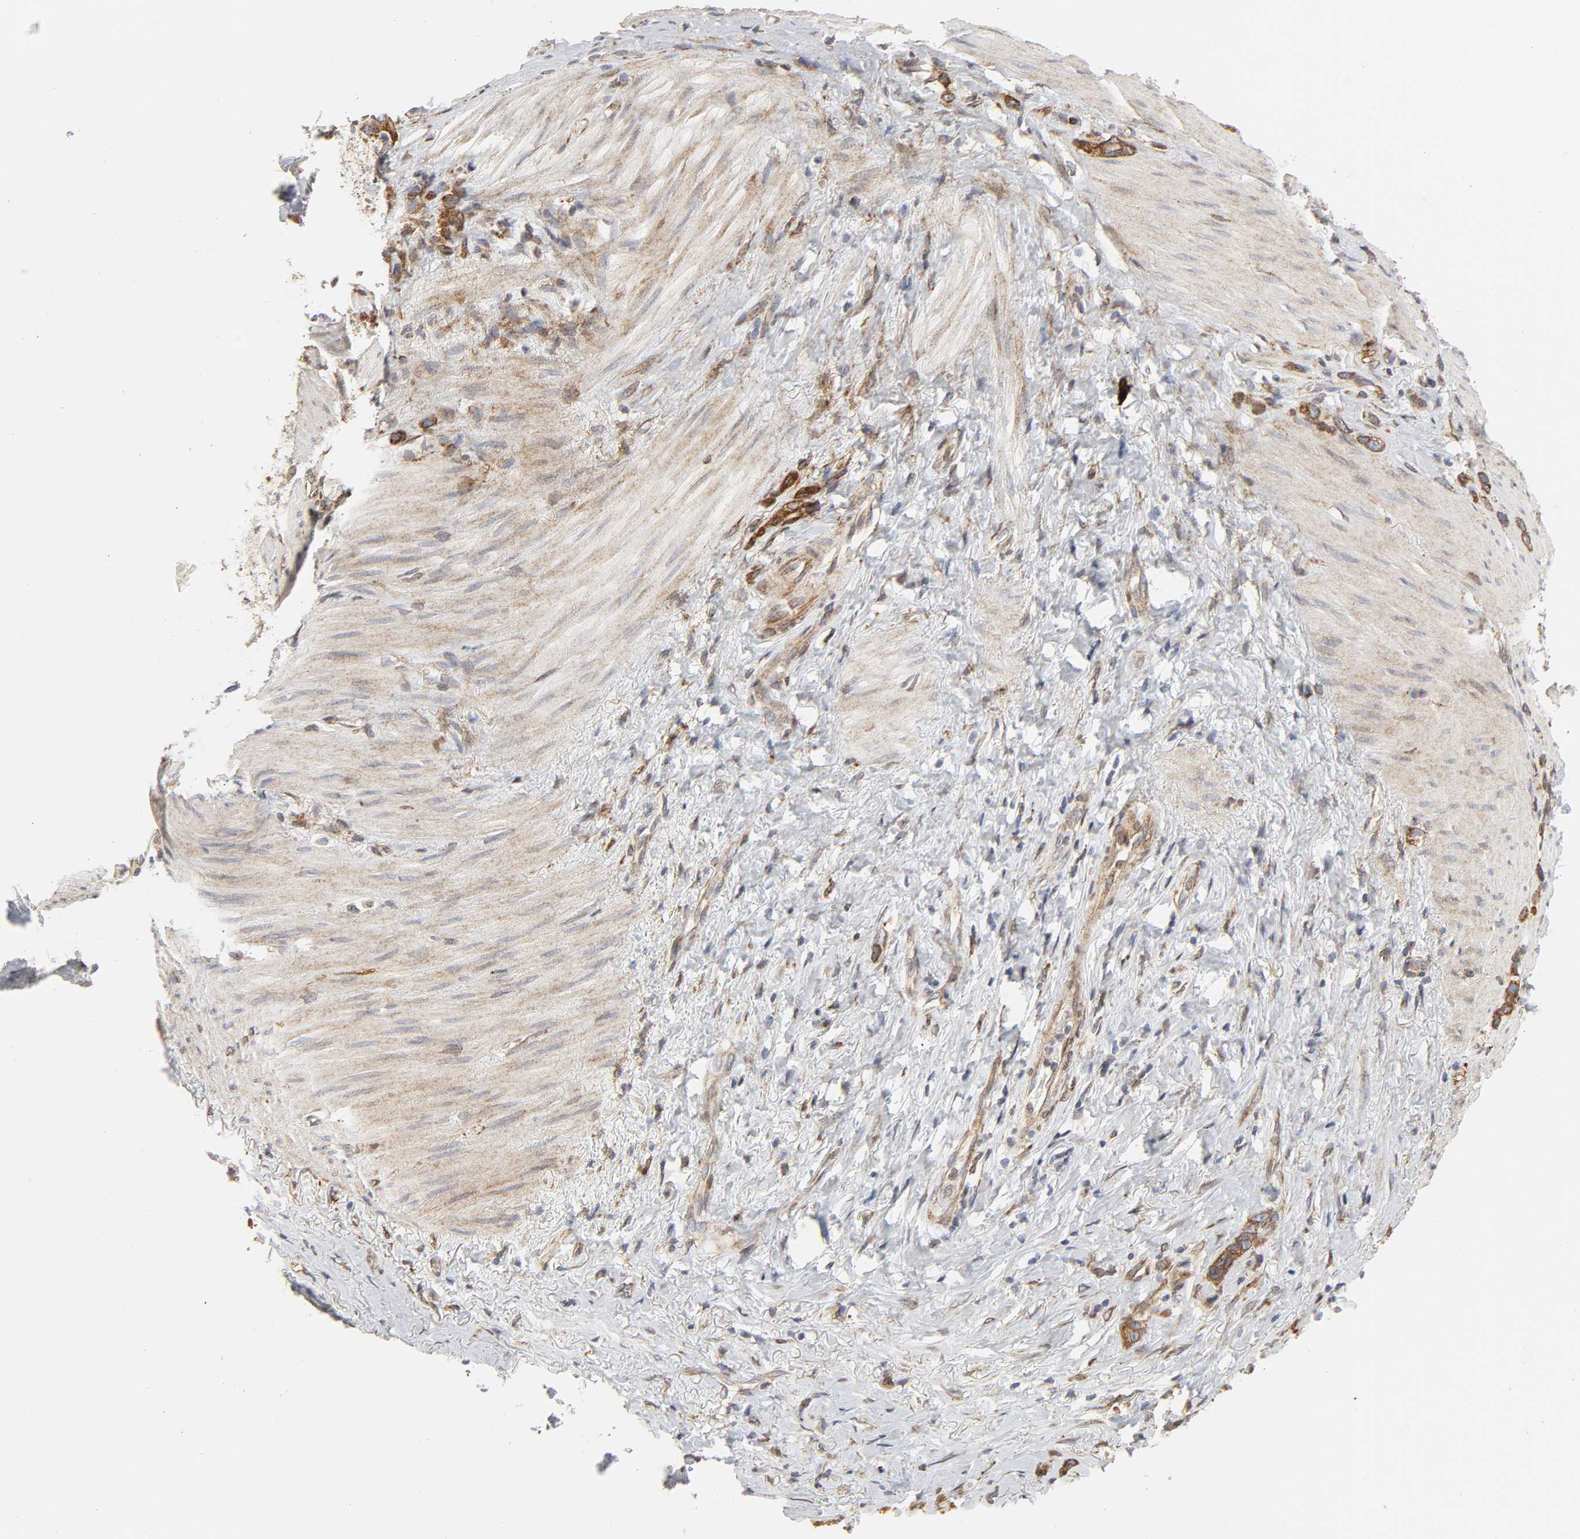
{"staining": {"intensity": "strong", "quantity": ">75%", "location": "cytoplasmic/membranous"}, "tissue": "stomach cancer", "cell_type": "Tumor cells", "image_type": "cancer", "snomed": [{"axis": "morphology", "description": "Normal tissue, NOS"}, {"axis": "morphology", "description": "Adenocarcinoma, NOS"}, {"axis": "morphology", "description": "Adenocarcinoma, High grade"}, {"axis": "topography", "description": "Stomach, upper"}, {"axis": "topography", "description": "Stomach"}], "caption": "This image demonstrates stomach adenocarcinoma stained with IHC to label a protein in brown. The cytoplasmic/membranous of tumor cells show strong positivity for the protein. Nuclei are counter-stained blue.", "gene": "POR", "patient": {"sex": "female", "age": 65}}